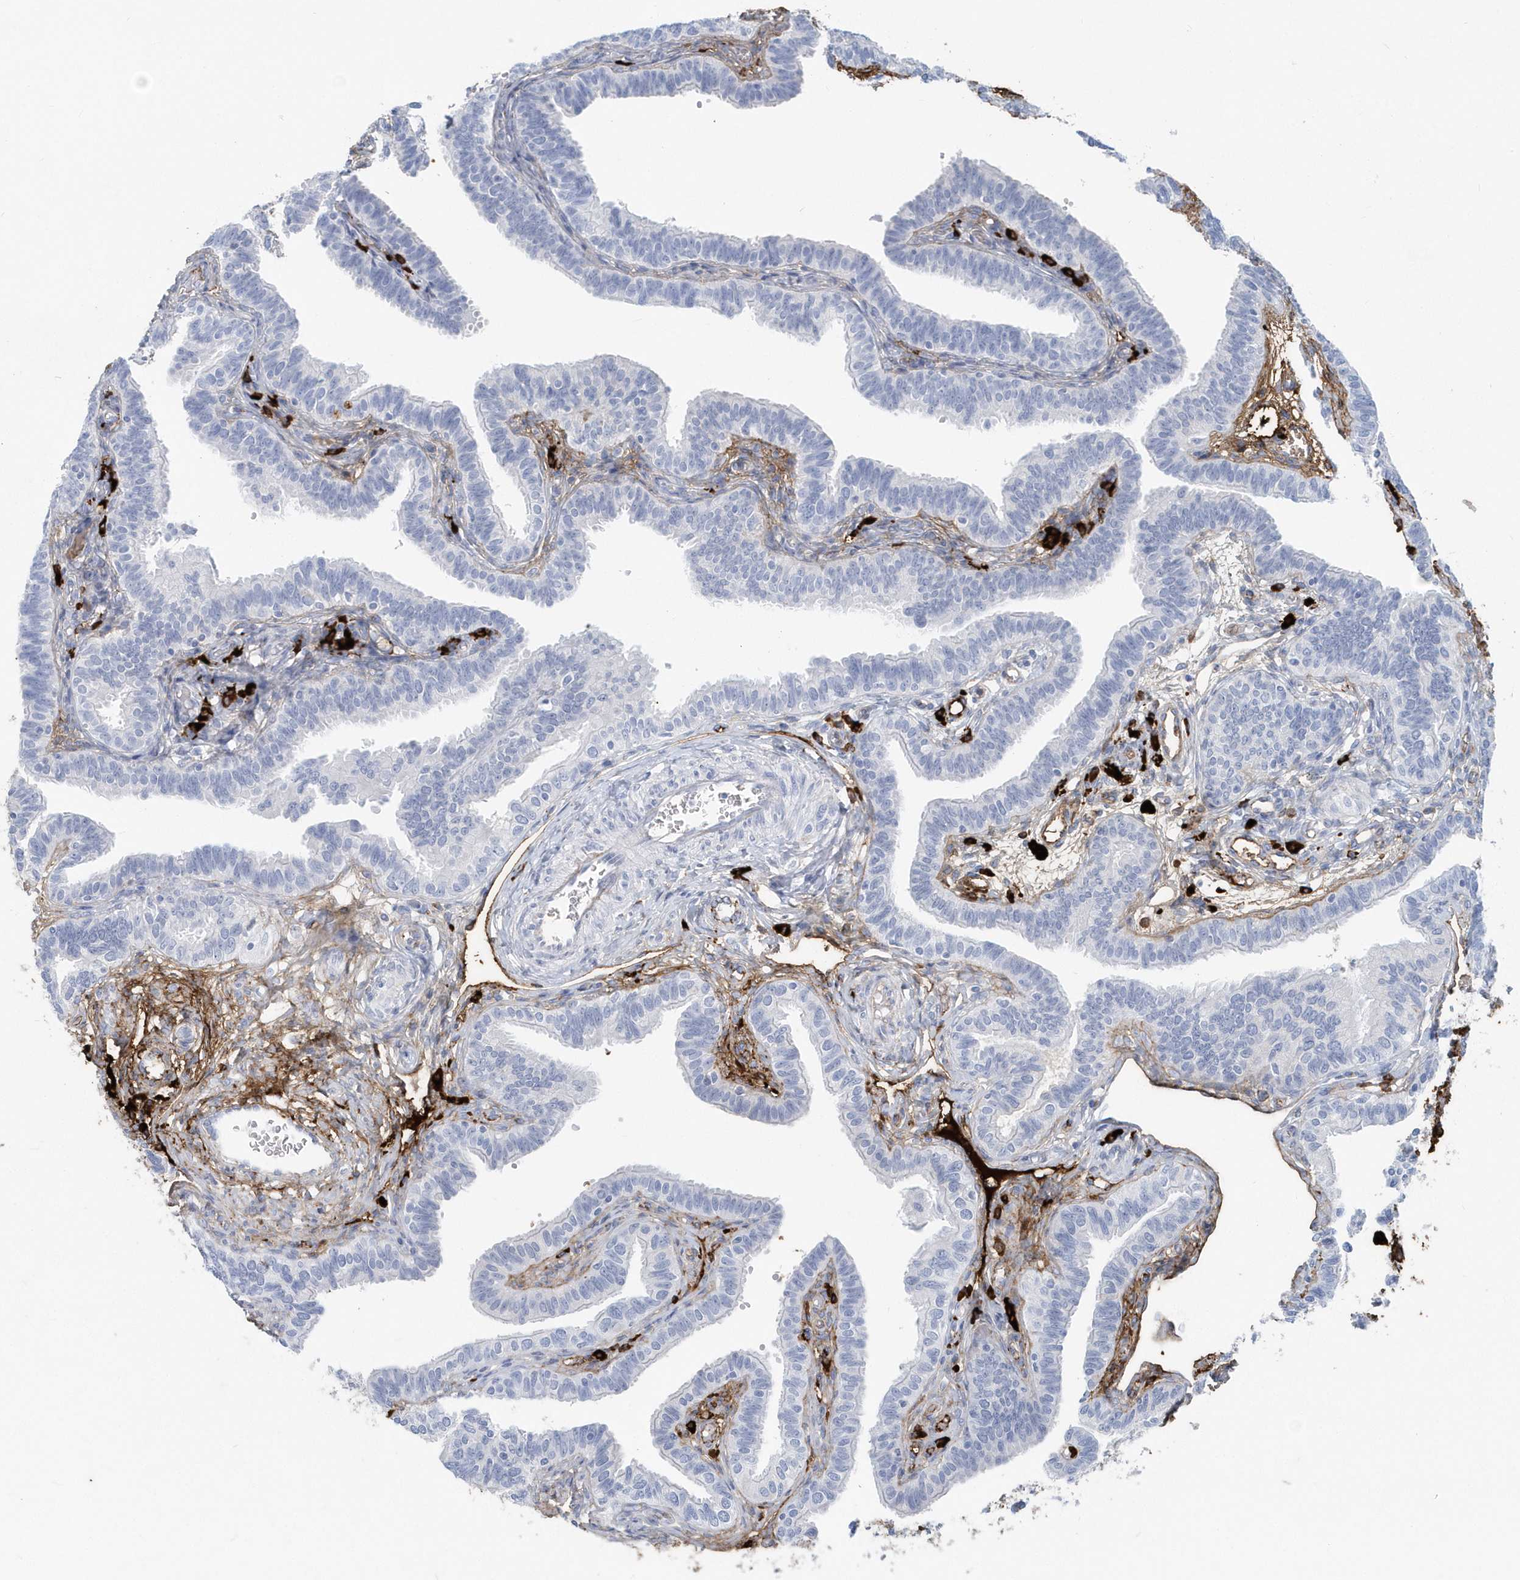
{"staining": {"intensity": "negative", "quantity": "none", "location": "none"}, "tissue": "fallopian tube", "cell_type": "Glandular cells", "image_type": "normal", "snomed": [{"axis": "morphology", "description": "Normal tissue, NOS"}, {"axis": "topography", "description": "Fallopian tube"}], "caption": "Fallopian tube stained for a protein using immunohistochemistry displays no expression glandular cells.", "gene": "JCHAIN", "patient": {"sex": "female", "age": 39}}